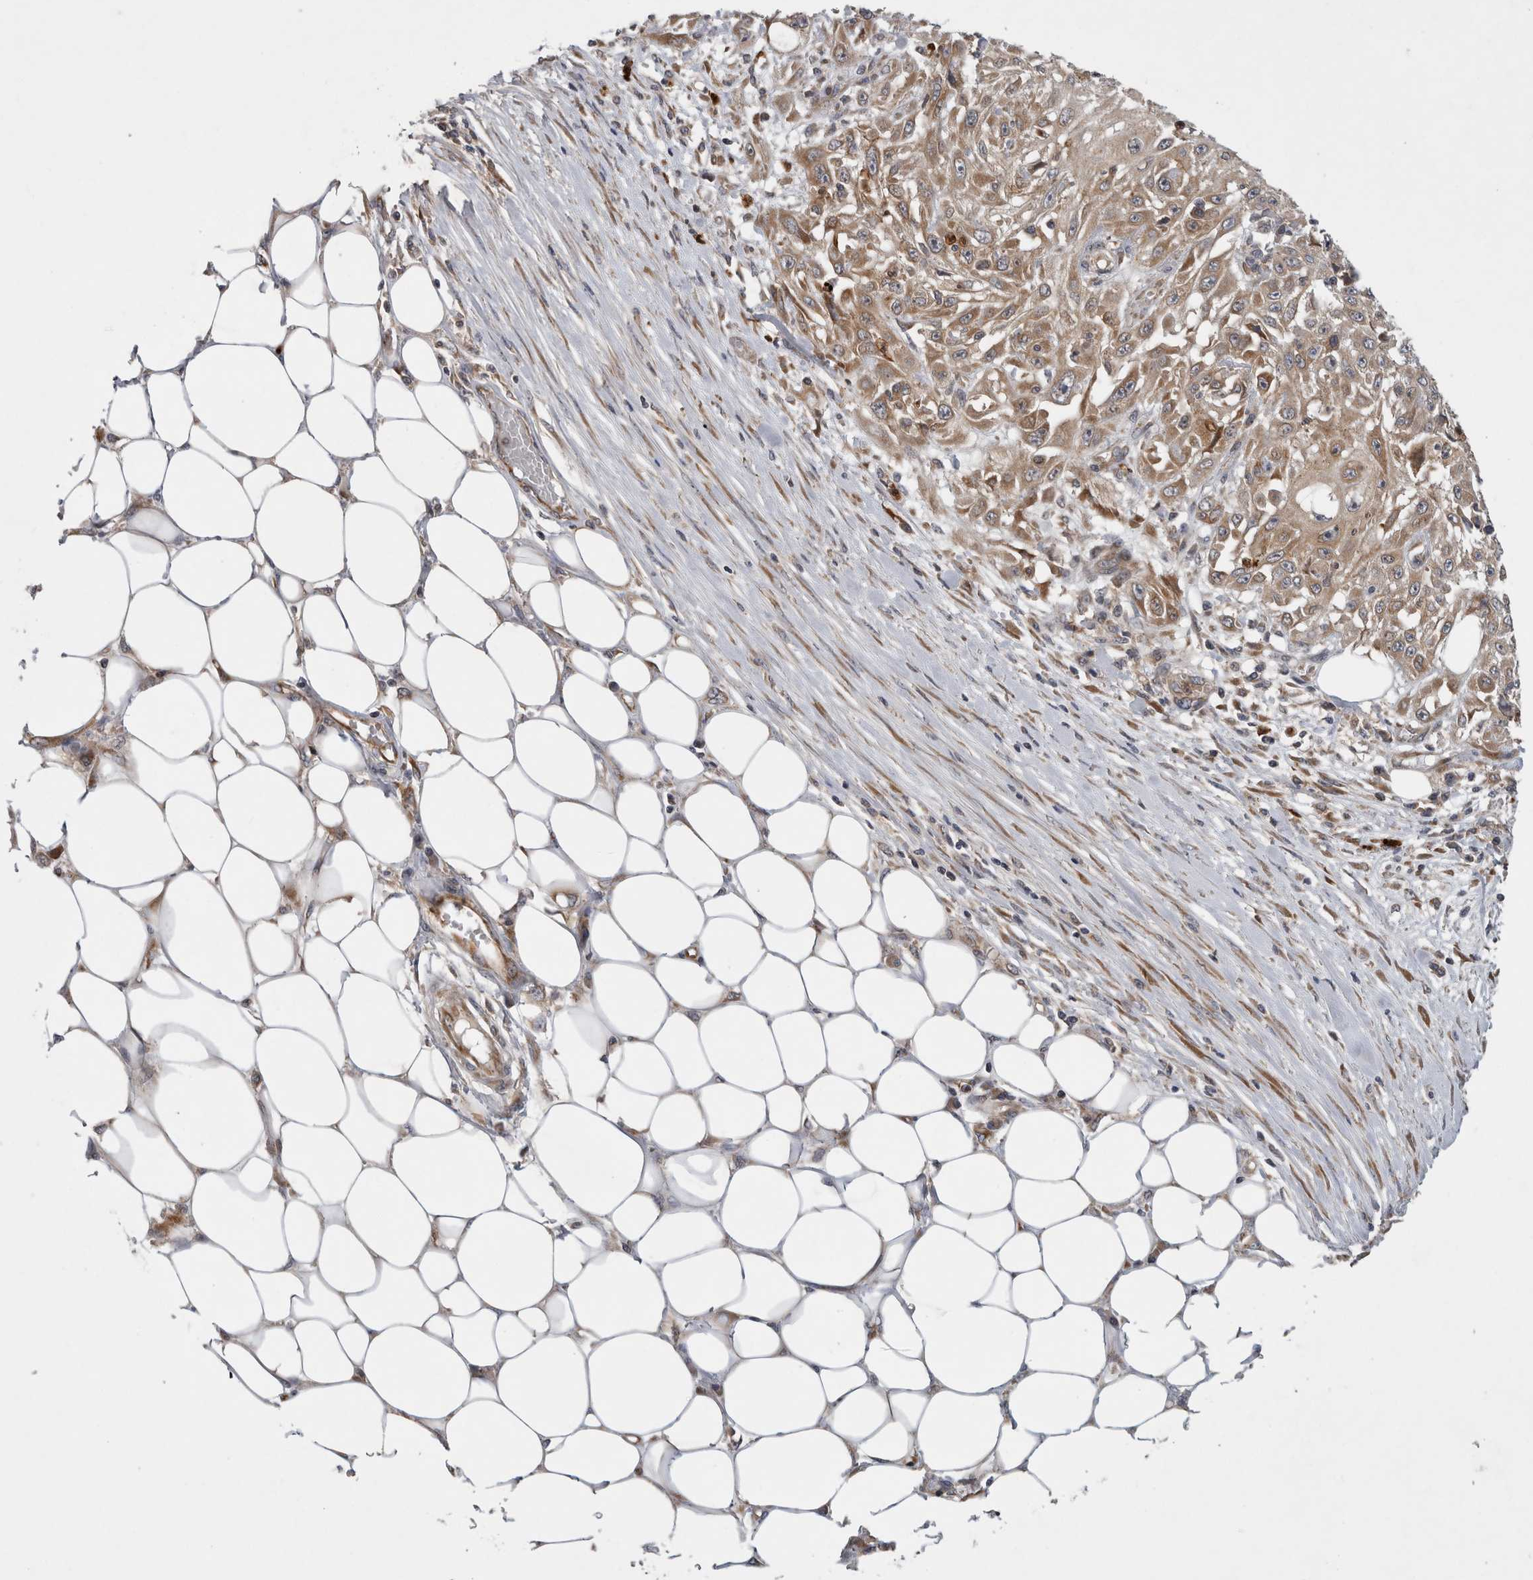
{"staining": {"intensity": "moderate", "quantity": ">75%", "location": "cytoplasmic/membranous"}, "tissue": "skin cancer", "cell_type": "Tumor cells", "image_type": "cancer", "snomed": [{"axis": "morphology", "description": "Squamous cell carcinoma, NOS"}, {"axis": "morphology", "description": "Squamous cell carcinoma, metastatic, NOS"}, {"axis": "topography", "description": "Skin"}, {"axis": "topography", "description": "Lymph node"}], "caption": "This micrograph exhibits immunohistochemistry staining of skin cancer (metastatic squamous cell carcinoma), with medium moderate cytoplasmic/membranous staining in about >75% of tumor cells.", "gene": "PDCD2", "patient": {"sex": "male", "age": 75}}